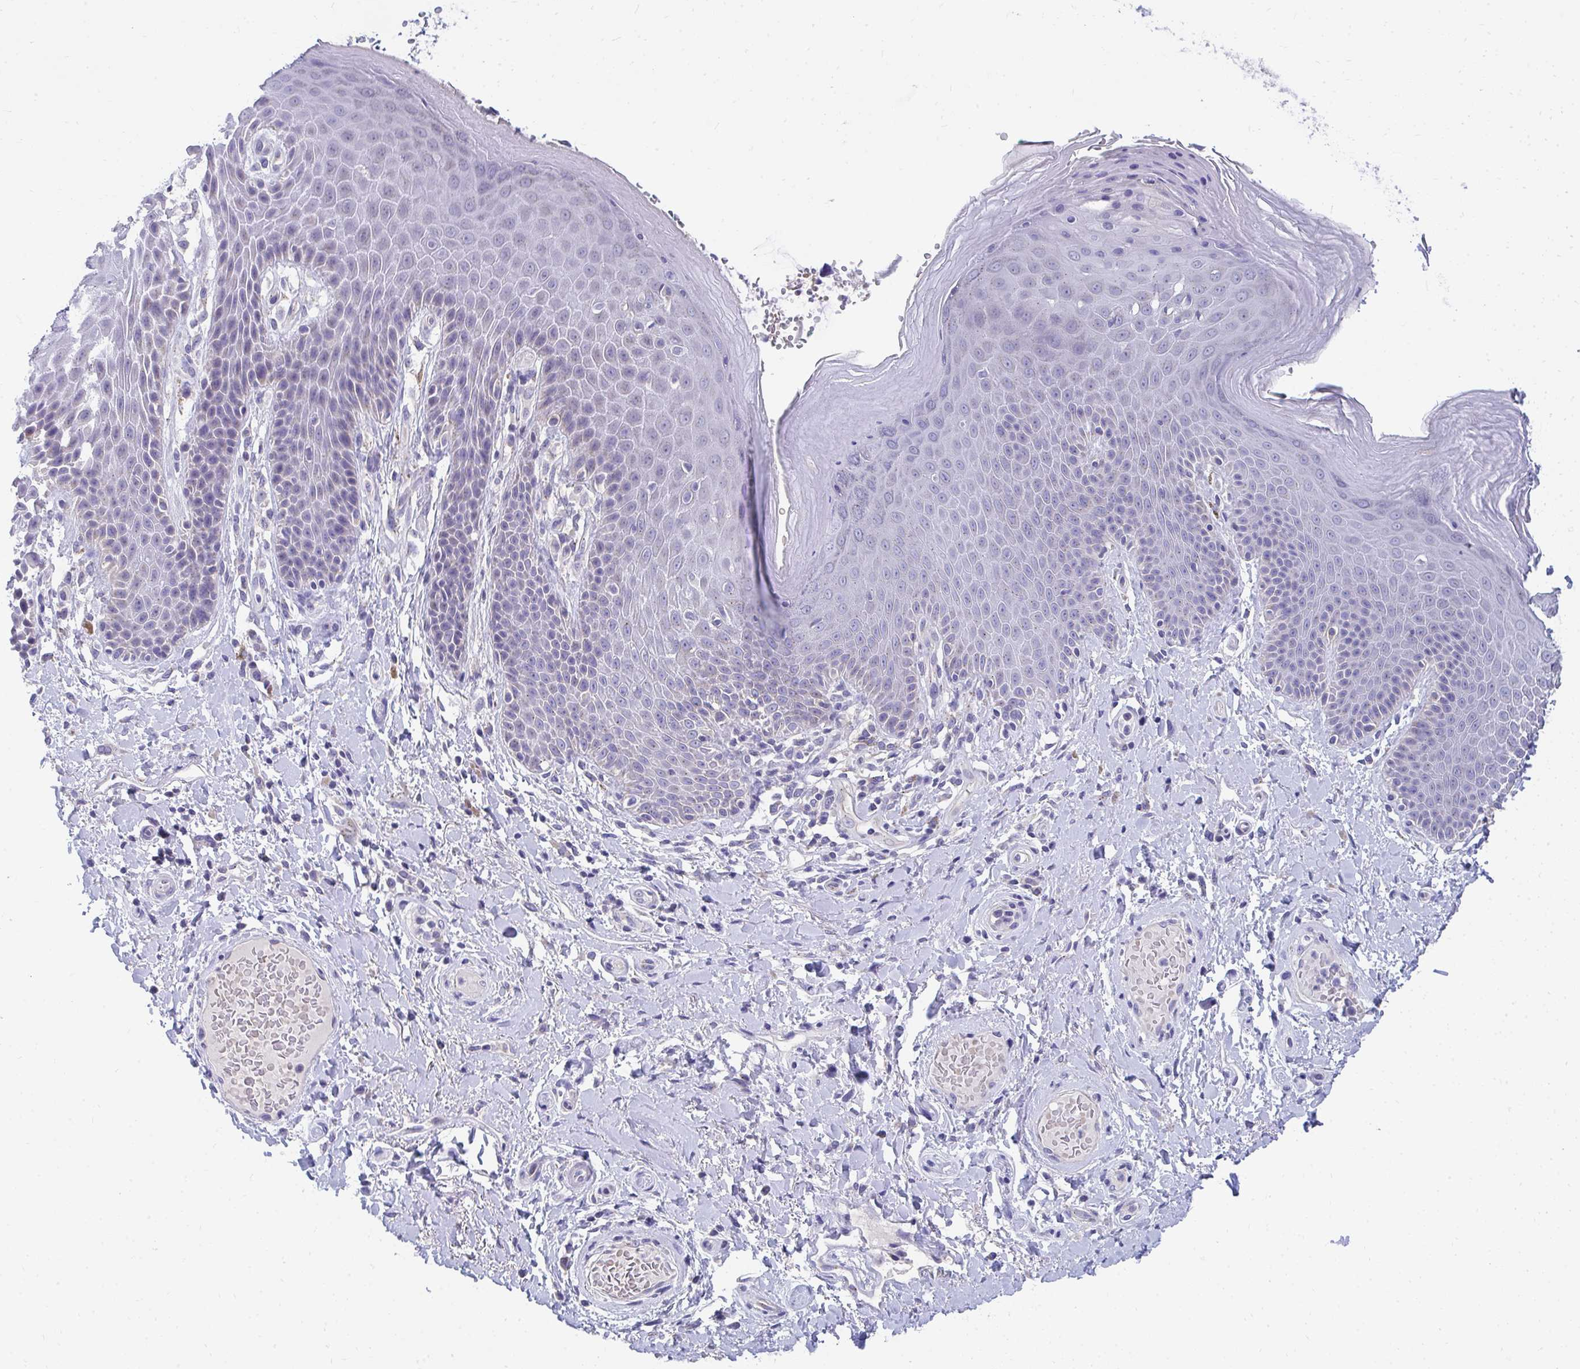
{"staining": {"intensity": "negative", "quantity": "none", "location": "none"}, "tissue": "skin", "cell_type": "Epidermal cells", "image_type": "normal", "snomed": [{"axis": "morphology", "description": "Normal tissue, NOS"}, {"axis": "topography", "description": "Anal"}, {"axis": "topography", "description": "Peripheral nerve tissue"}], "caption": "Immunohistochemistry photomicrograph of normal skin stained for a protein (brown), which exhibits no staining in epidermal cells.", "gene": "TMPRSS2", "patient": {"sex": "male", "age": 51}}